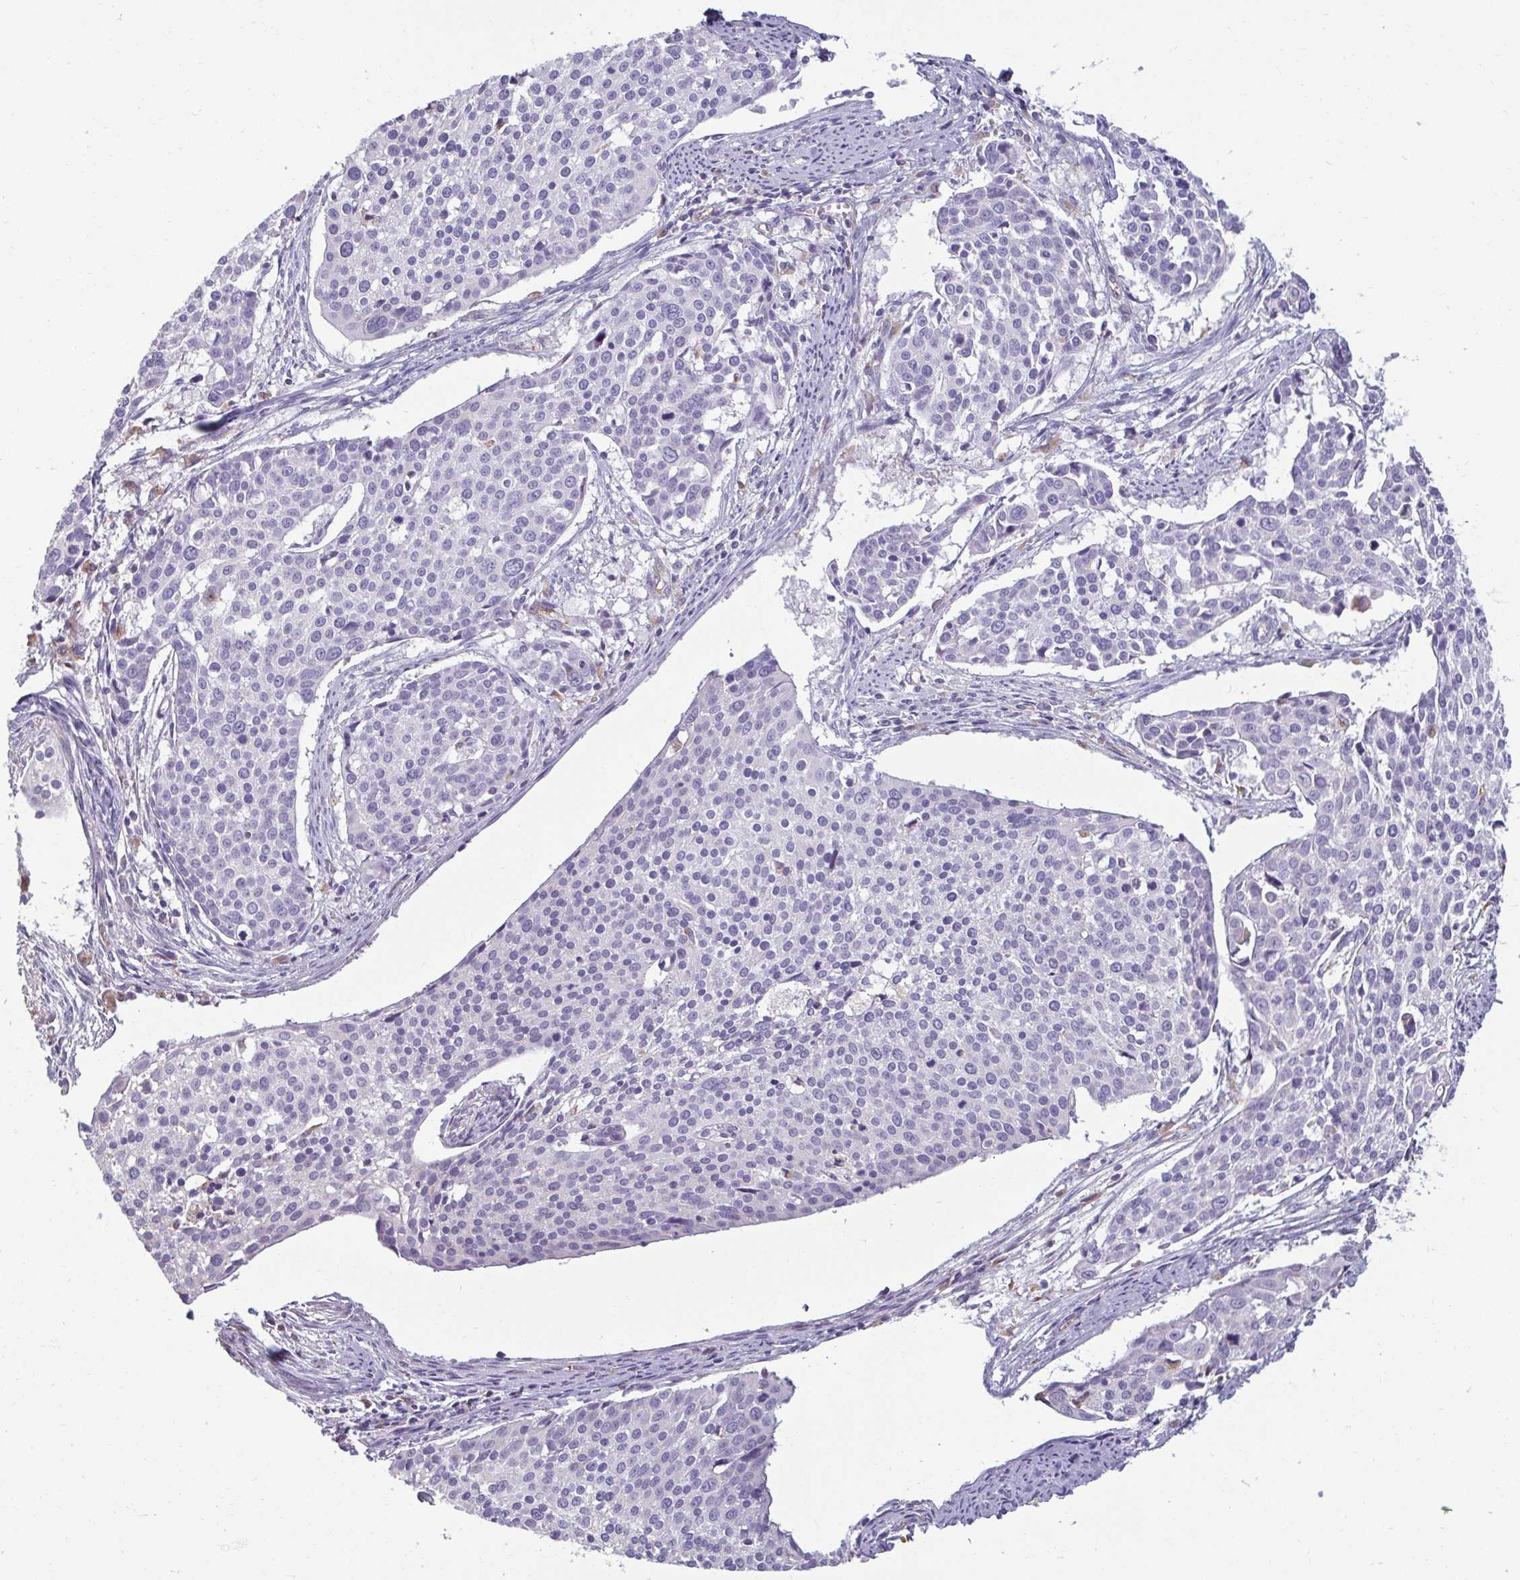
{"staining": {"intensity": "negative", "quantity": "none", "location": "none"}, "tissue": "cervical cancer", "cell_type": "Tumor cells", "image_type": "cancer", "snomed": [{"axis": "morphology", "description": "Squamous cell carcinoma, NOS"}, {"axis": "topography", "description": "Cervix"}], "caption": "IHC of human cervical cancer displays no expression in tumor cells. (DAB (3,3'-diaminobenzidine) IHC with hematoxylin counter stain).", "gene": "PDE2A", "patient": {"sex": "female", "age": 39}}